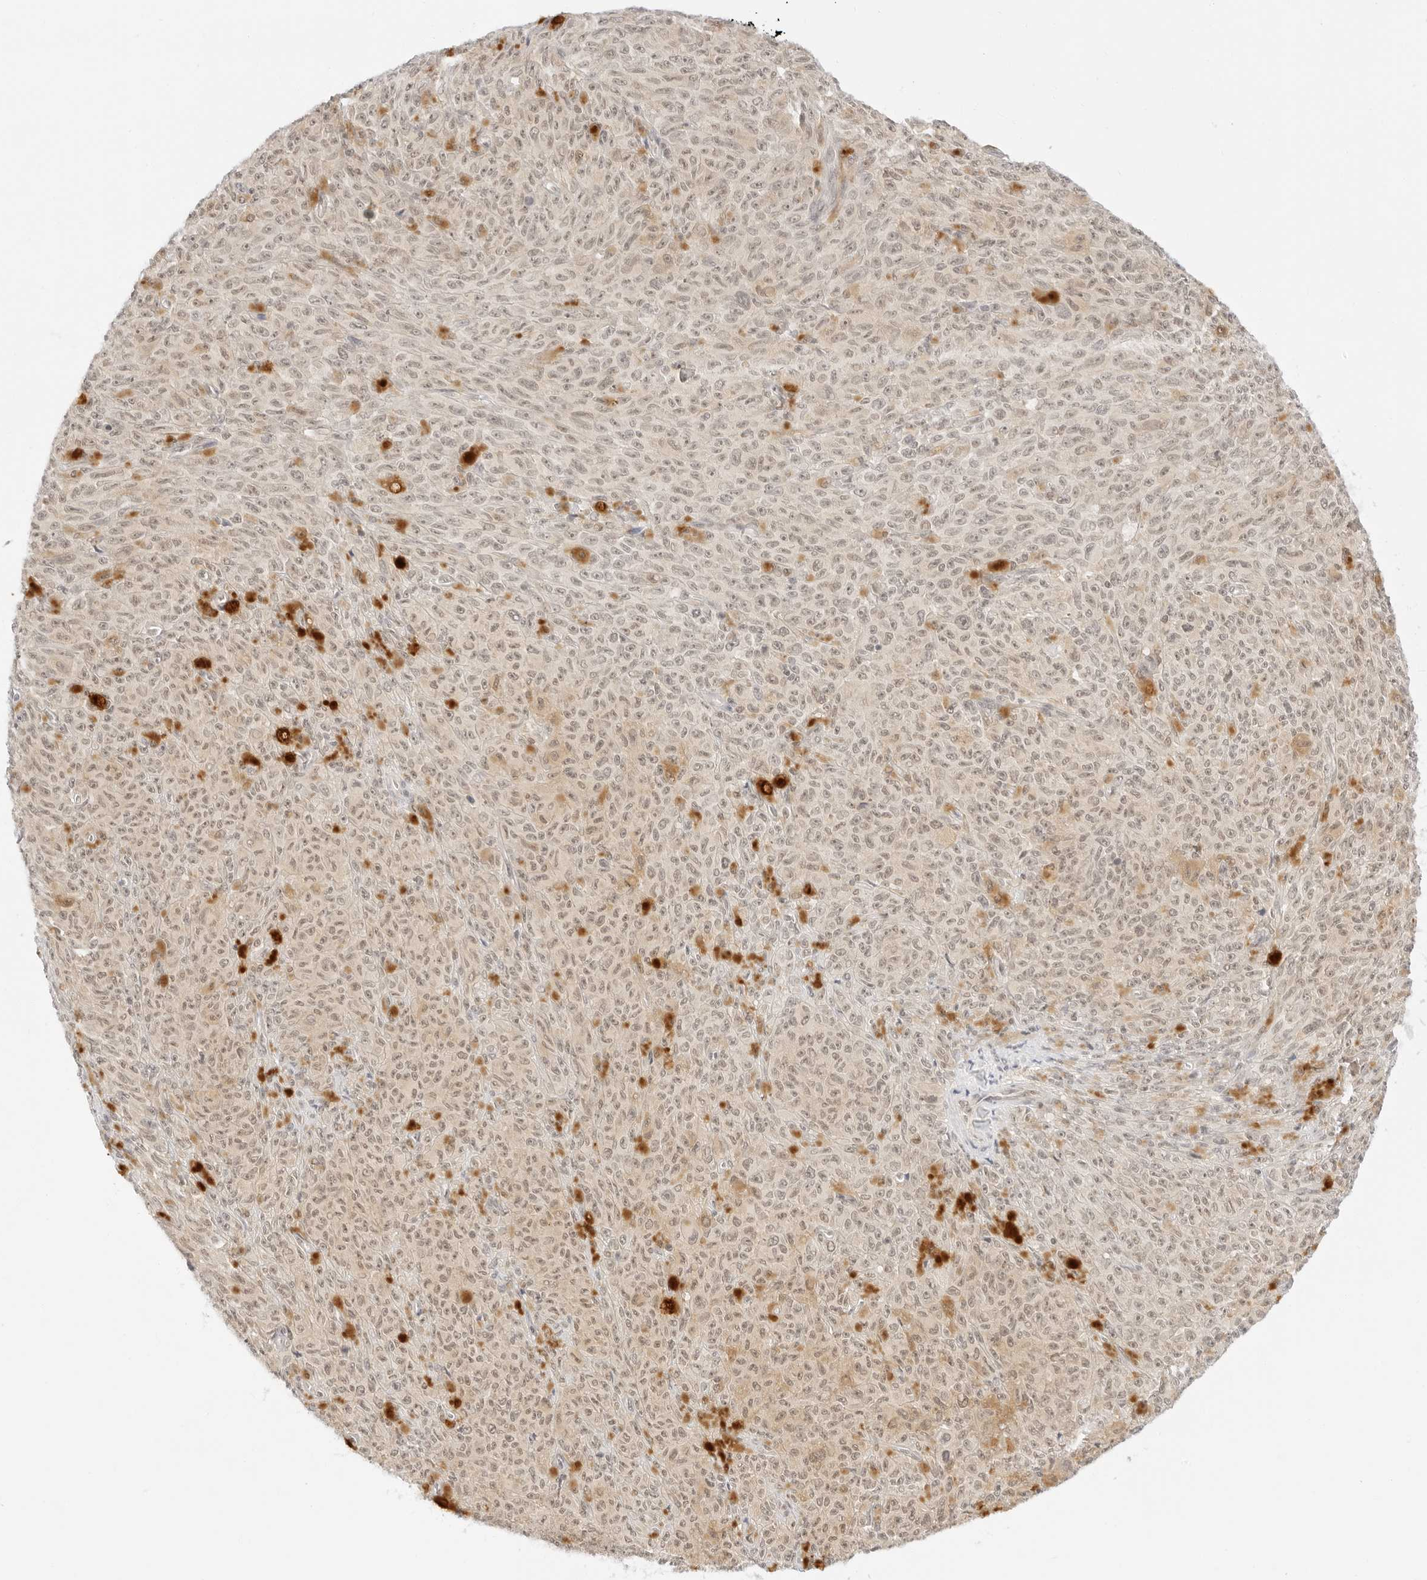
{"staining": {"intensity": "weak", "quantity": "25%-75%", "location": "cytoplasmic/membranous,nuclear"}, "tissue": "melanoma", "cell_type": "Tumor cells", "image_type": "cancer", "snomed": [{"axis": "morphology", "description": "Malignant melanoma, NOS"}, {"axis": "topography", "description": "Skin"}], "caption": "DAB (3,3'-diaminobenzidine) immunohistochemical staining of human melanoma exhibits weak cytoplasmic/membranous and nuclear protein expression in about 25%-75% of tumor cells. (Stains: DAB (3,3'-diaminobenzidine) in brown, nuclei in blue, Microscopy: brightfield microscopy at high magnification).", "gene": "POLR3C", "patient": {"sex": "female", "age": 82}}